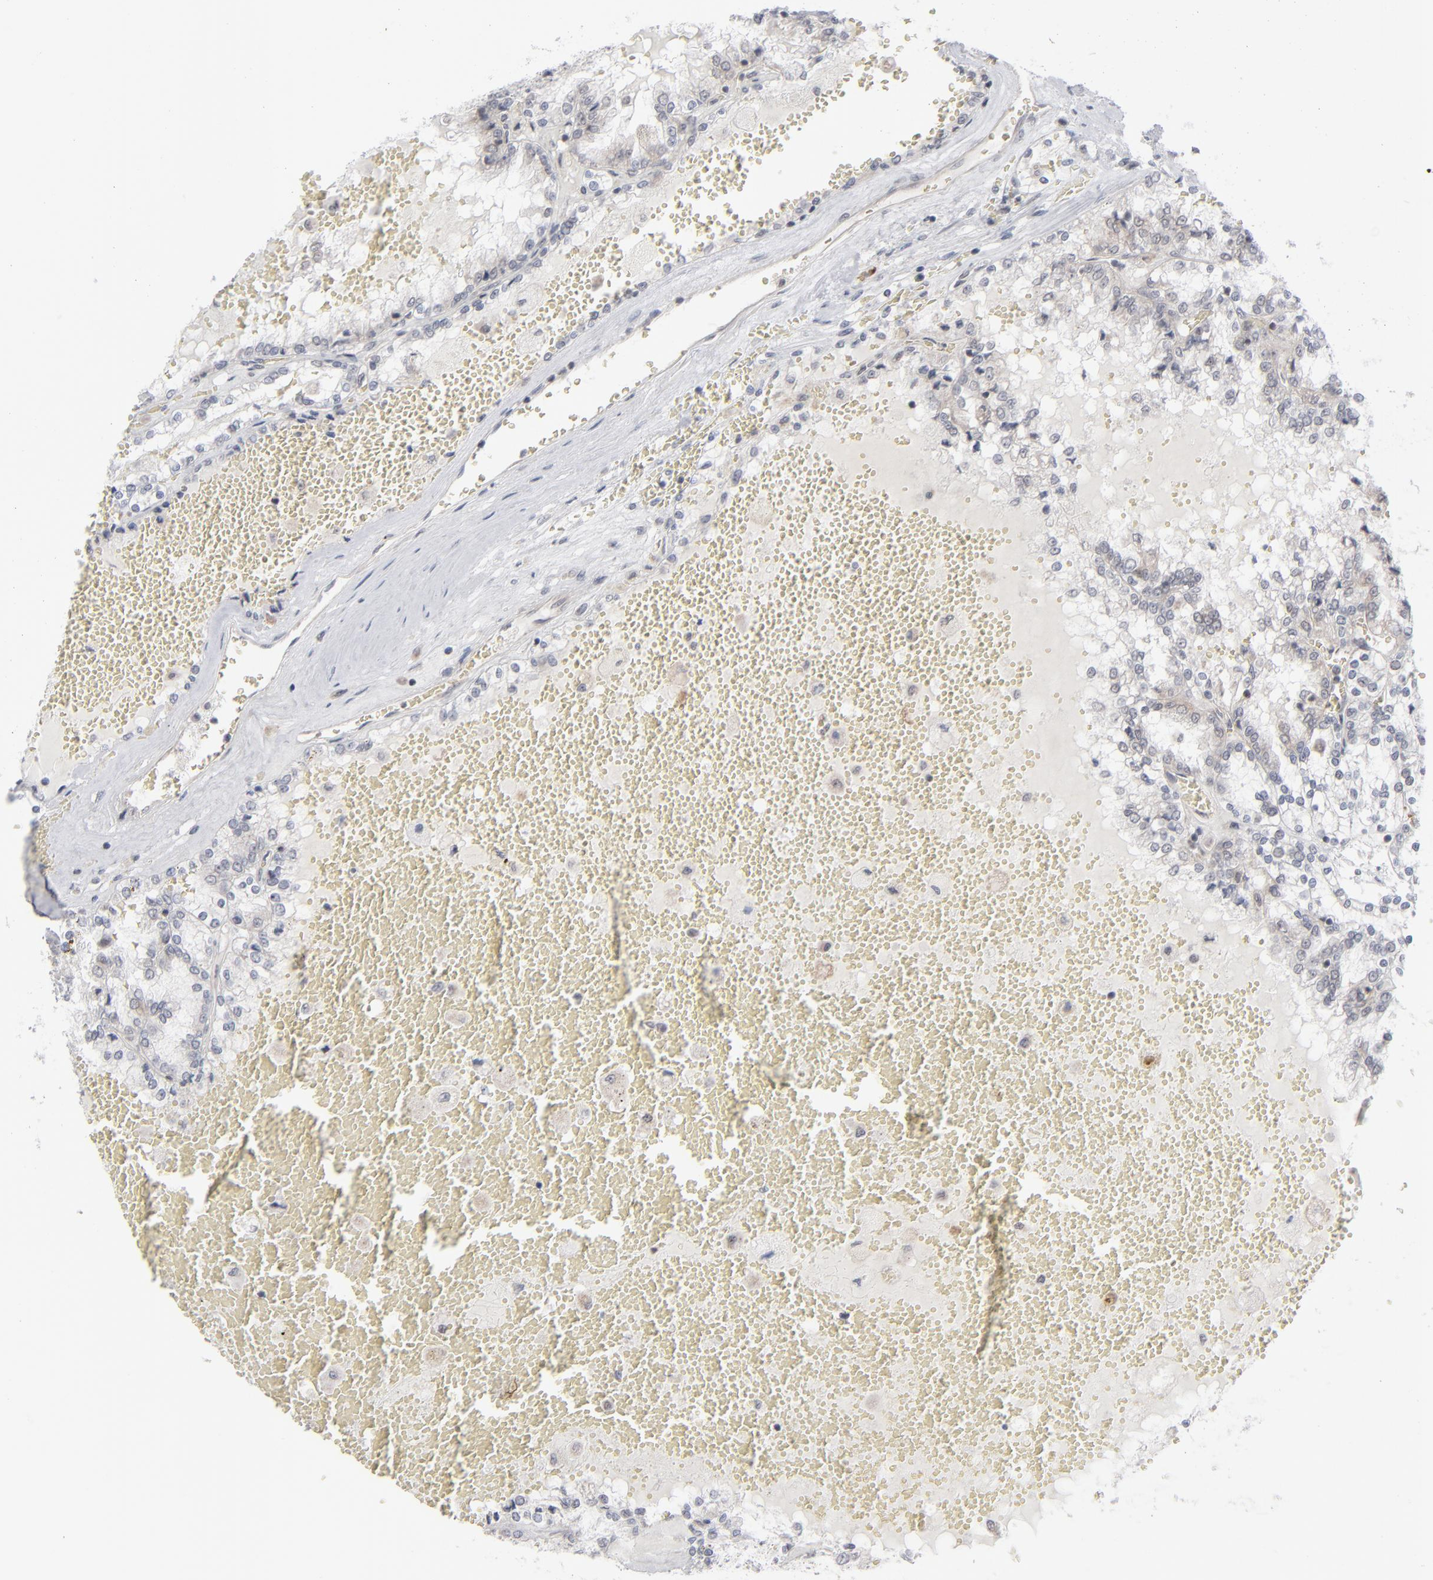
{"staining": {"intensity": "weak", "quantity": "25%-75%", "location": "cytoplasmic/membranous"}, "tissue": "renal cancer", "cell_type": "Tumor cells", "image_type": "cancer", "snomed": [{"axis": "morphology", "description": "Adenocarcinoma, NOS"}, {"axis": "topography", "description": "Kidney"}], "caption": "High-power microscopy captured an IHC micrograph of renal cancer, revealing weak cytoplasmic/membranous expression in about 25%-75% of tumor cells.", "gene": "POF1B", "patient": {"sex": "female", "age": 56}}